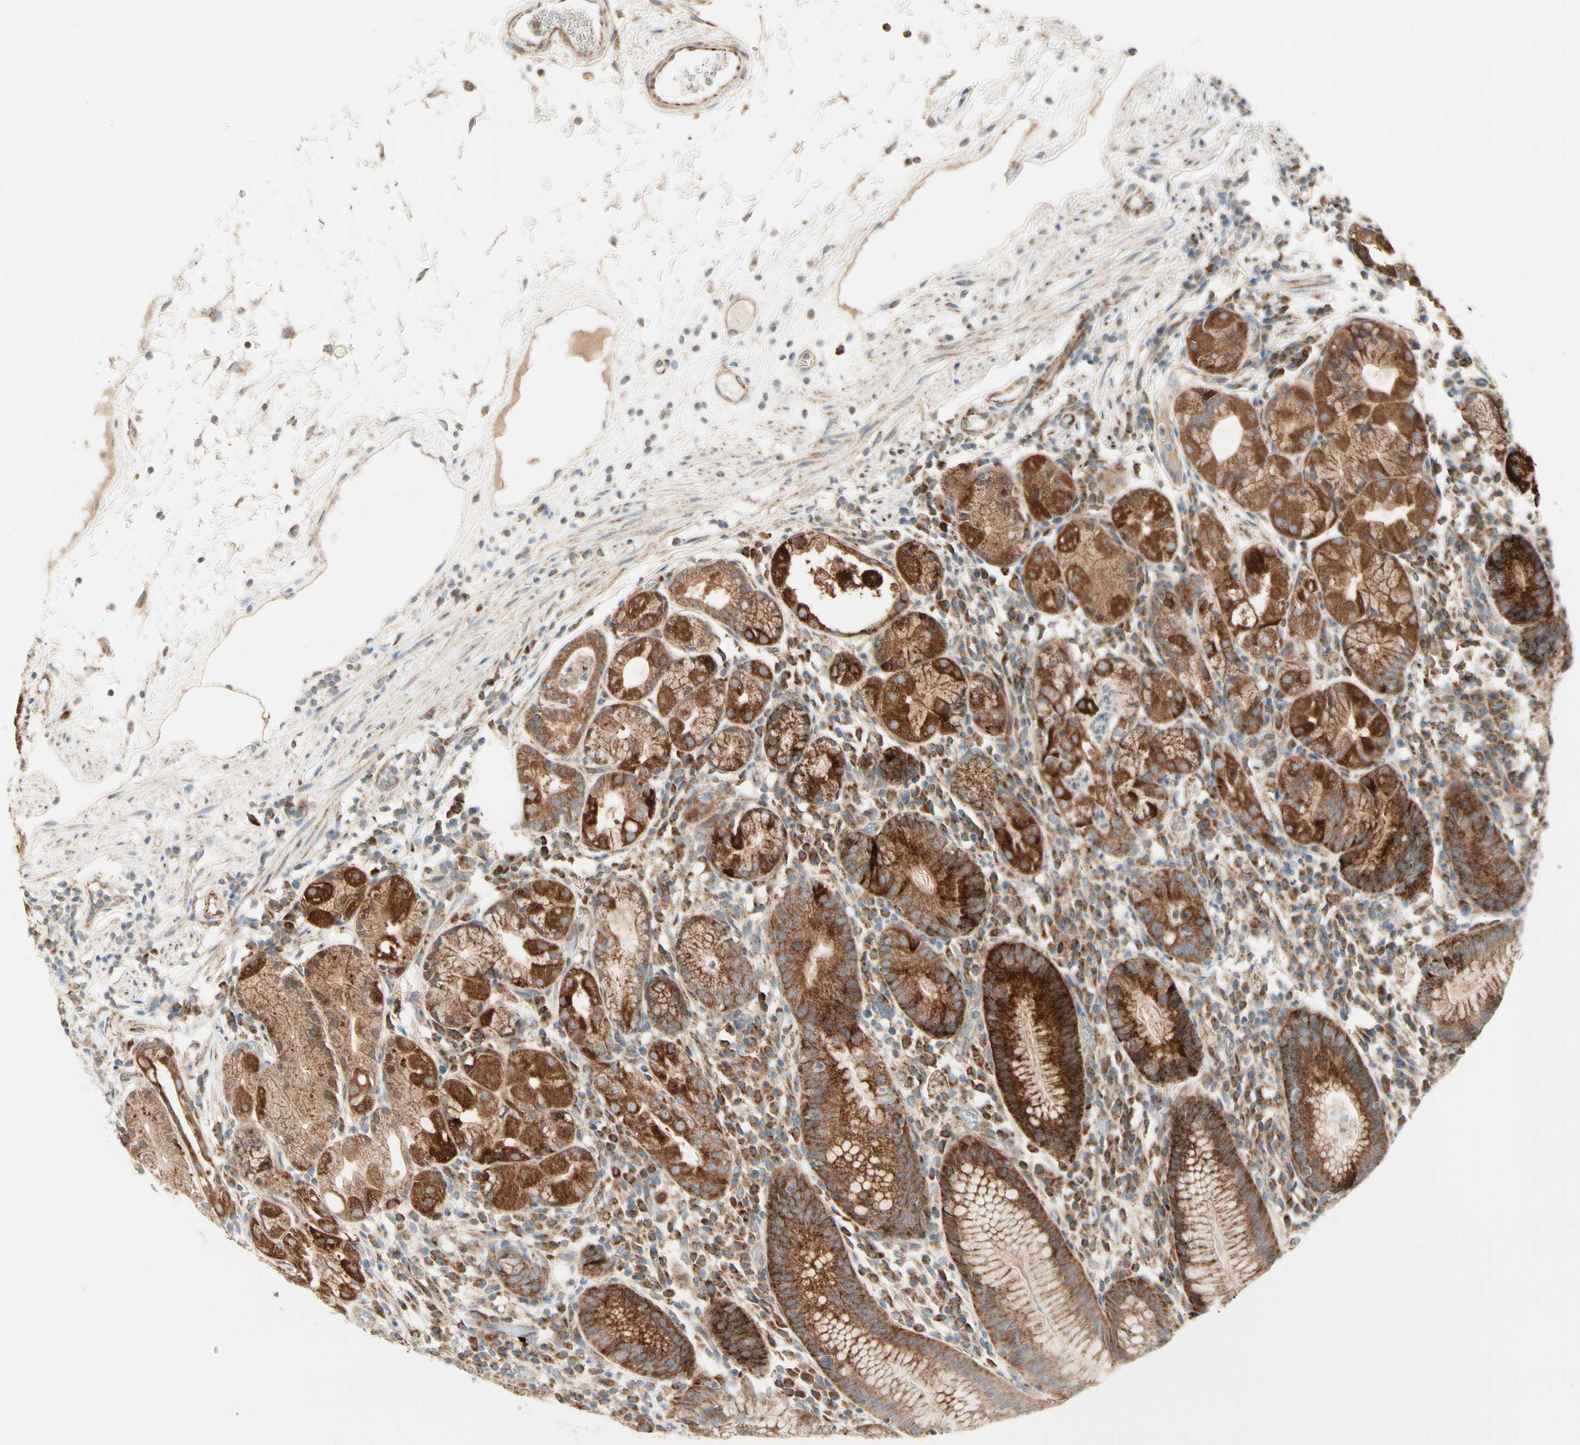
{"staining": {"intensity": "strong", "quantity": ">75%", "location": "cytoplasmic/membranous"}, "tissue": "stomach", "cell_type": "Glandular cells", "image_type": "normal", "snomed": [{"axis": "morphology", "description": "Normal tissue, NOS"}, {"axis": "topography", "description": "Stomach"}, {"axis": "topography", "description": "Stomach, lower"}], "caption": "Unremarkable stomach displays strong cytoplasmic/membranous expression in about >75% of glandular cells (Brightfield microscopy of DAB IHC at high magnification)..", "gene": "TBC1D10A", "patient": {"sex": "female", "age": 75}}